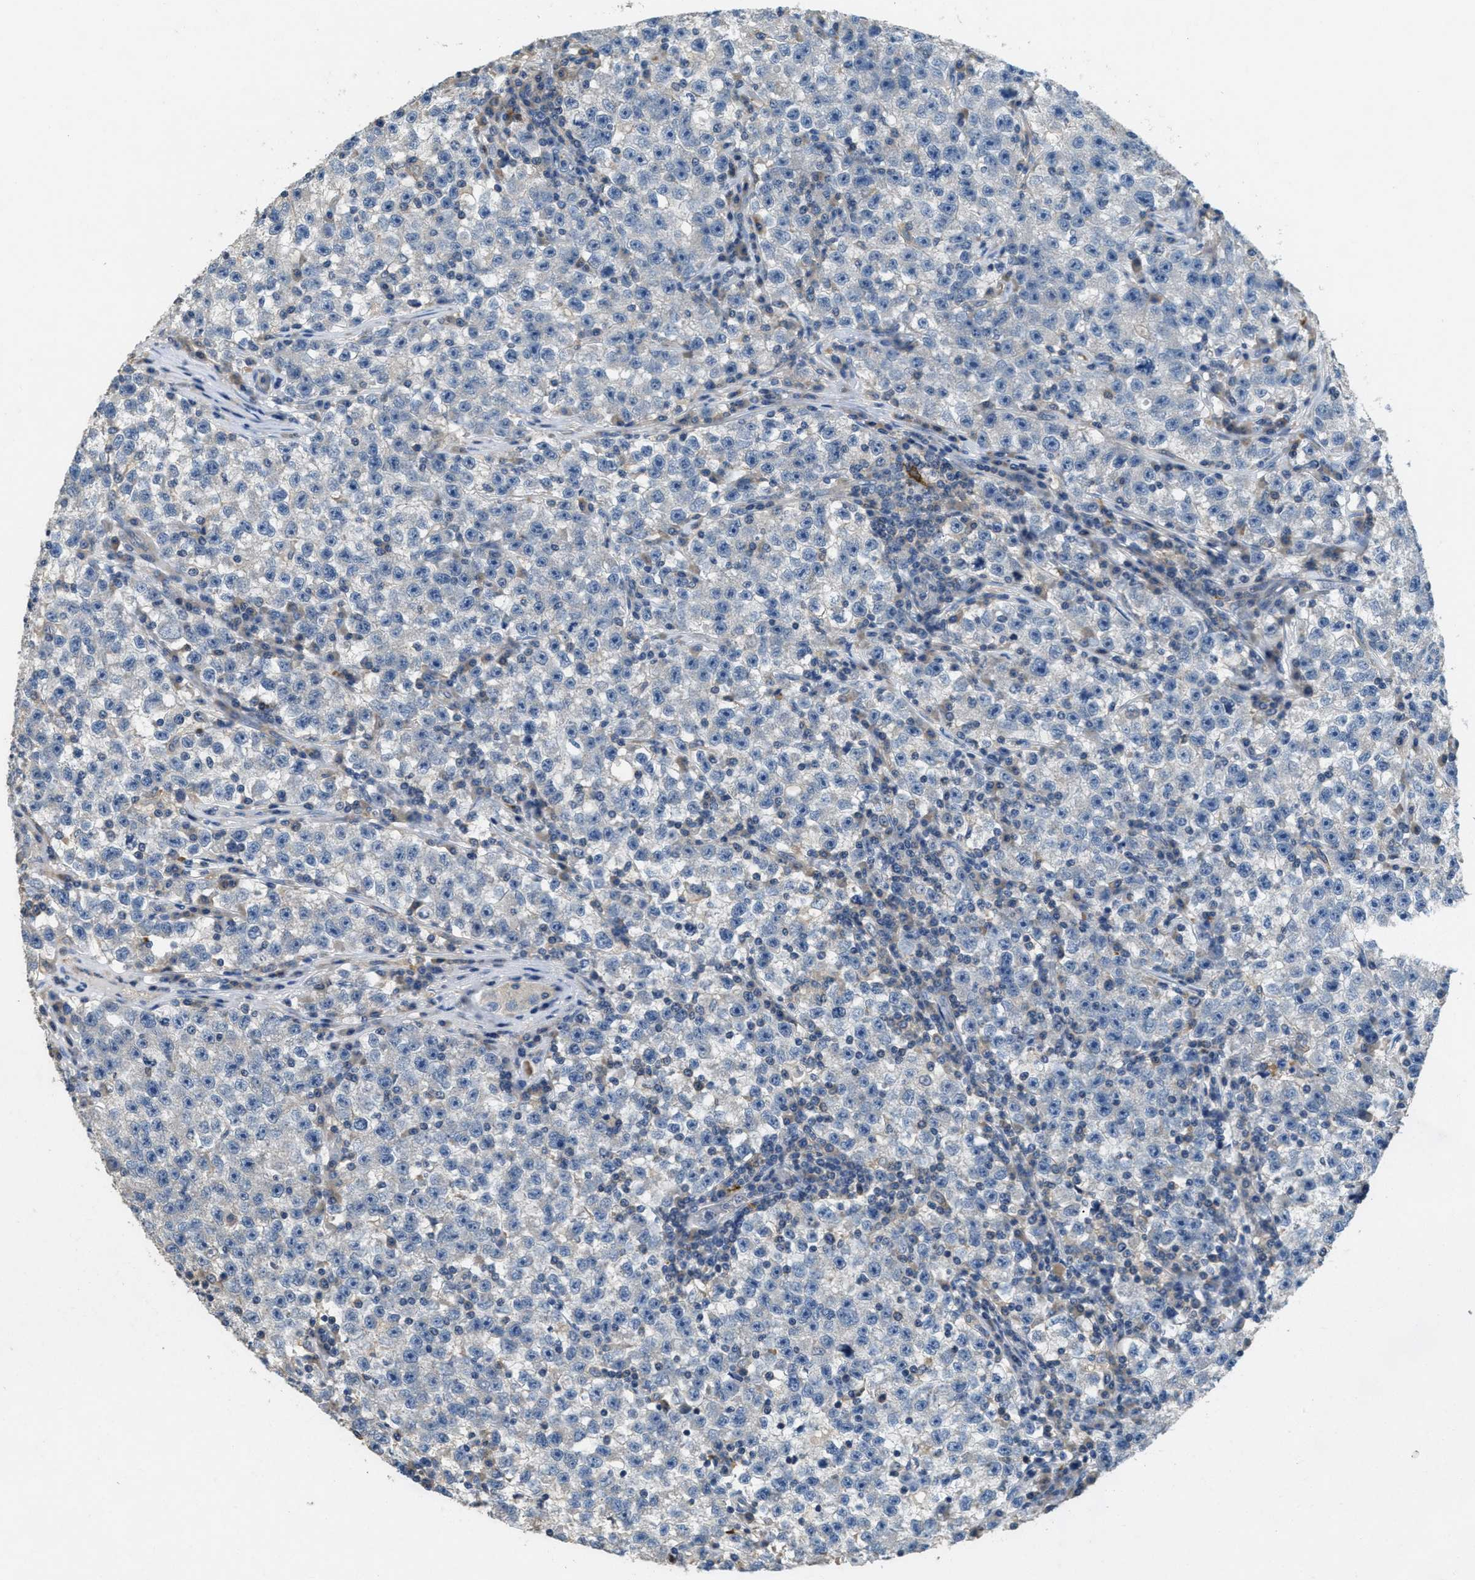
{"staining": {"intensity": "negative", "quantity": "none", "location": "none"}, "tissue": "testis cancer", "cell_type": "Tumor cells", "image_type": "cancer", "snomed": [{"axis": "morphology", "description": "Seminoma, NOS"}, {"axis": "topography", "description": "Testis"}], "caption": "Image shows no protein positivity in tumor cells of testis cancer tissue.", "gene": "DGKE", "patient": {"sex": "male", "age": 22}}